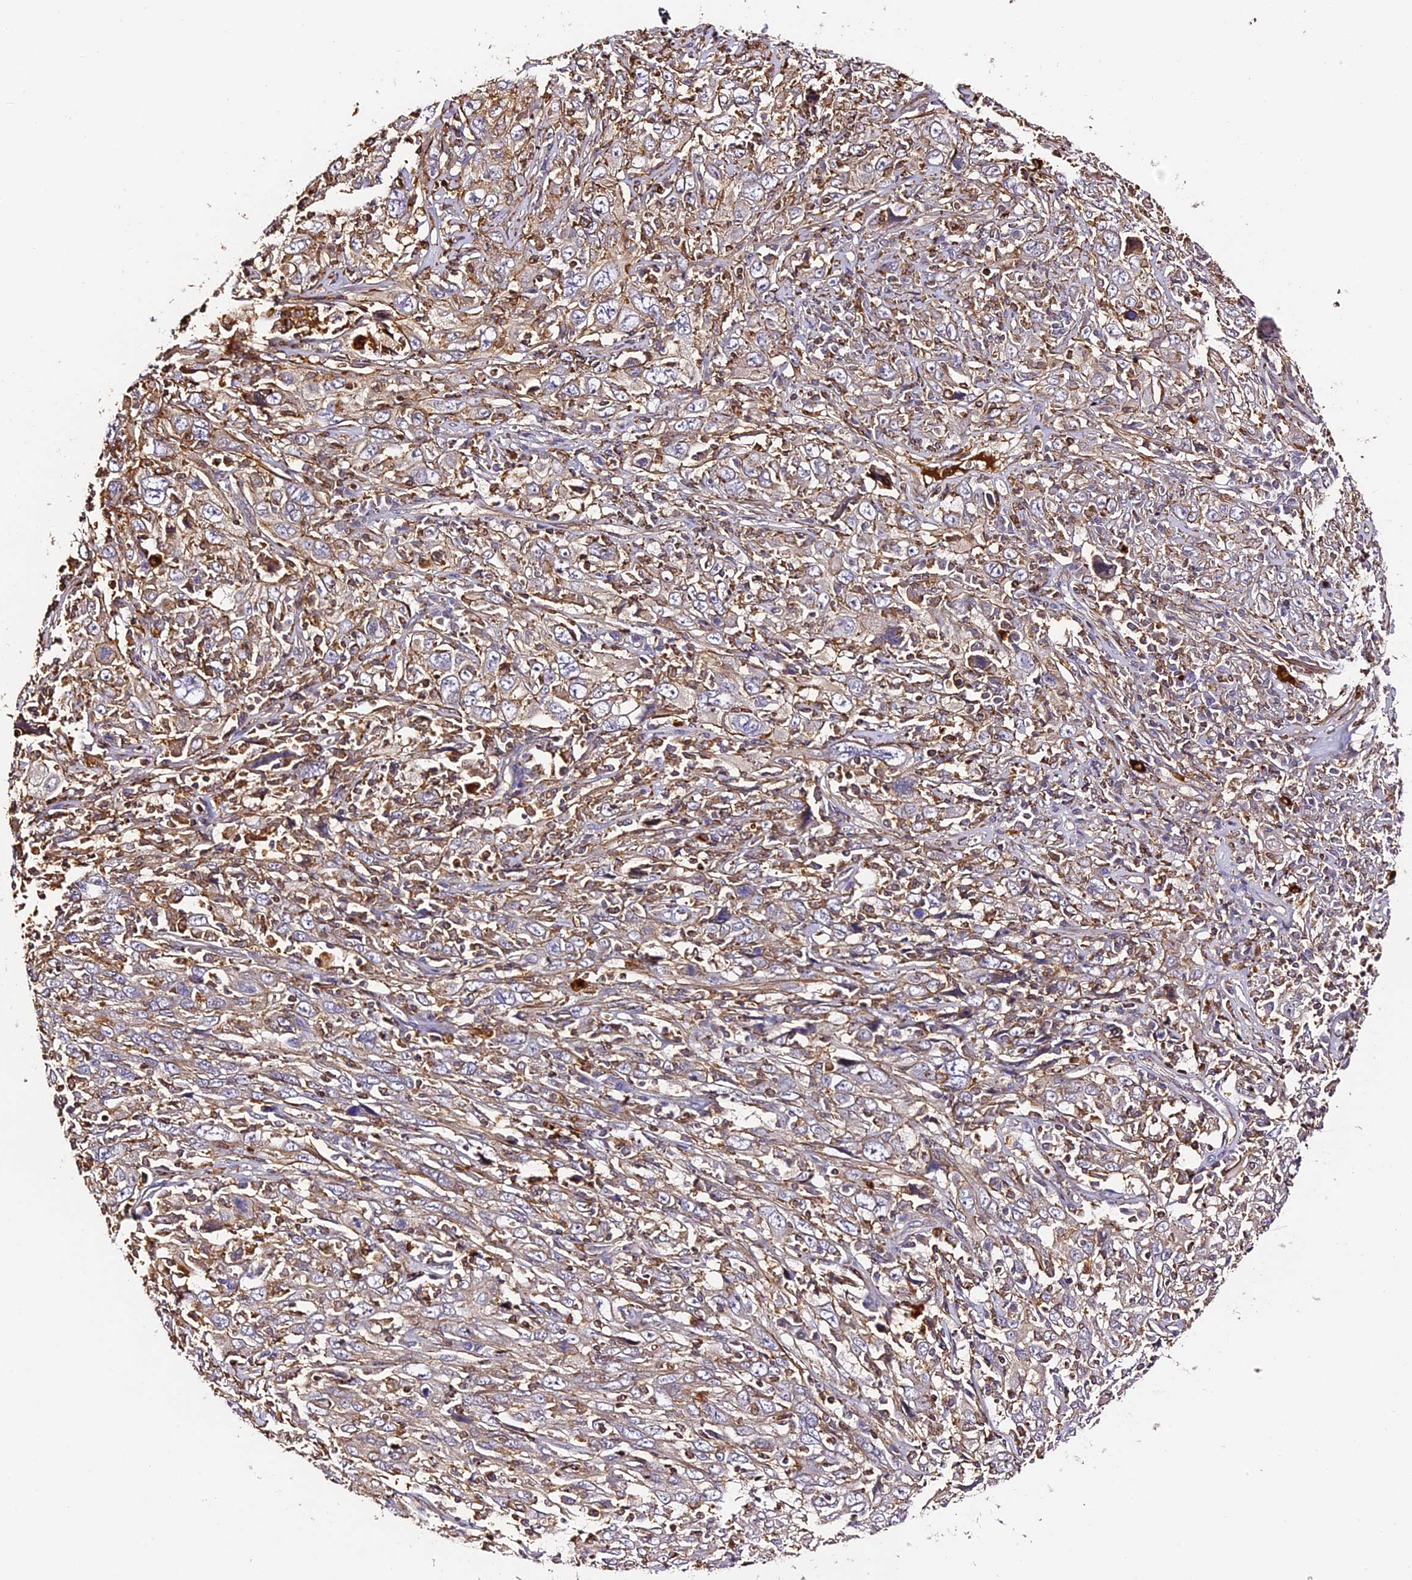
{"staining": {"intensity": "weak", "quantity": ">75%", "location": "cytoplasmic/membranous"}, "tissue": "cervical cancer", "cell_type": "Tumor cells", "image_type": "cancer", "snomed": [{"axis": "morphology", "description": "Squamous cell carcinoma, NOS"}, {"axis": "topography", "description": "Cervix"}], "caption": "A histopathology image showing weak cytoplasmic/membranous staining in about >75% of tumor cells in cervical squamous cell carcinoma, as visualized by brown immunohistochemical staining.", "gene": "RAPSN", "patient": {"sex": "female", "age": 46}}